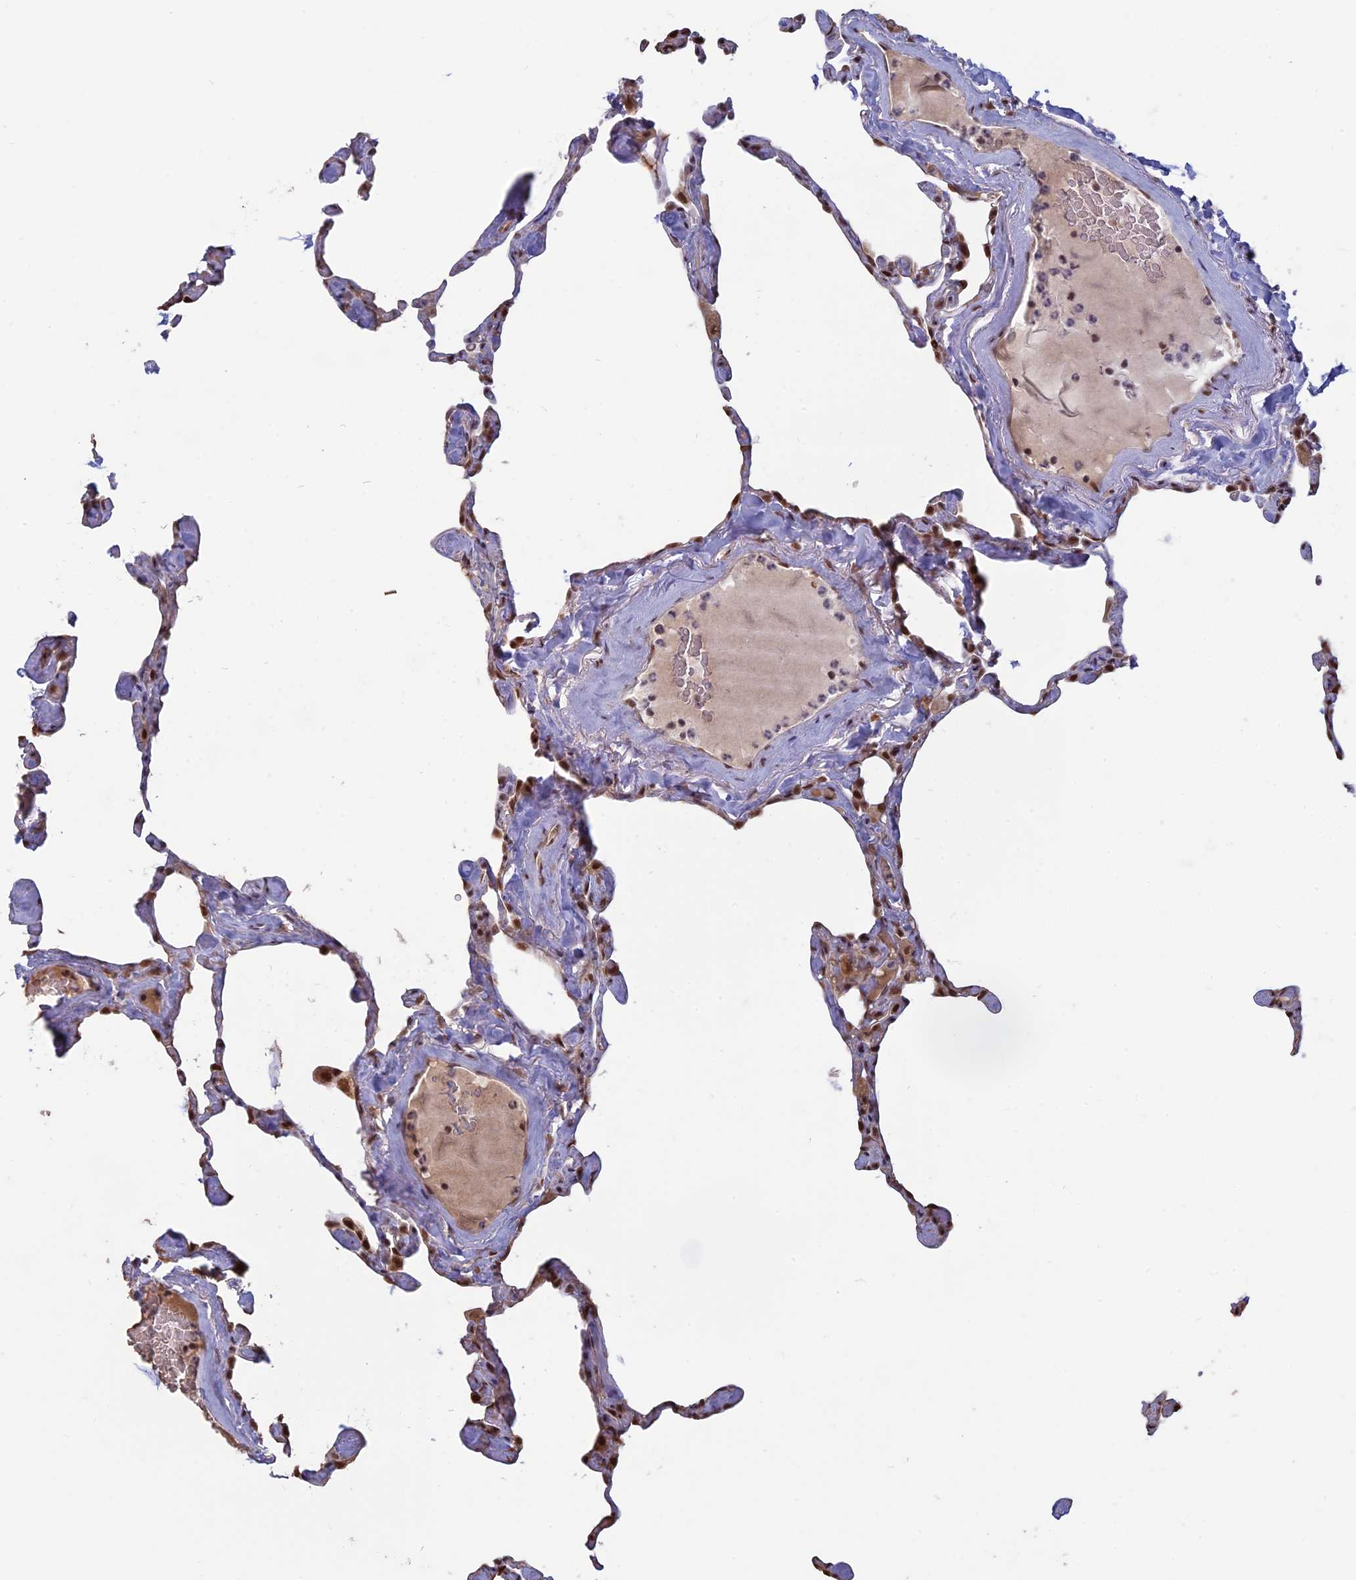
{"staining": {"intensity": "moderate", "quantity": "25%-75%", "location": "cytoplasmic/membranous,nuclear"}, "tissue": "lung", "cell_type": "Alveolar cells", "image_type": "normal", "snomed": [{"axis": "morphology", "description": "Normal tissue, NOS"}, {"axis": "topography", "description": "Lung"}], "caption": "Immunohistochemical staining of benign lung reveals 25%-75% levels of moderate cytoplasmic/membranous,nuclear protein expression in approximately 25%-75% of alveolar cells.", "gene": "MFAP1", "patient": {"sex": "male", "age": 65}}